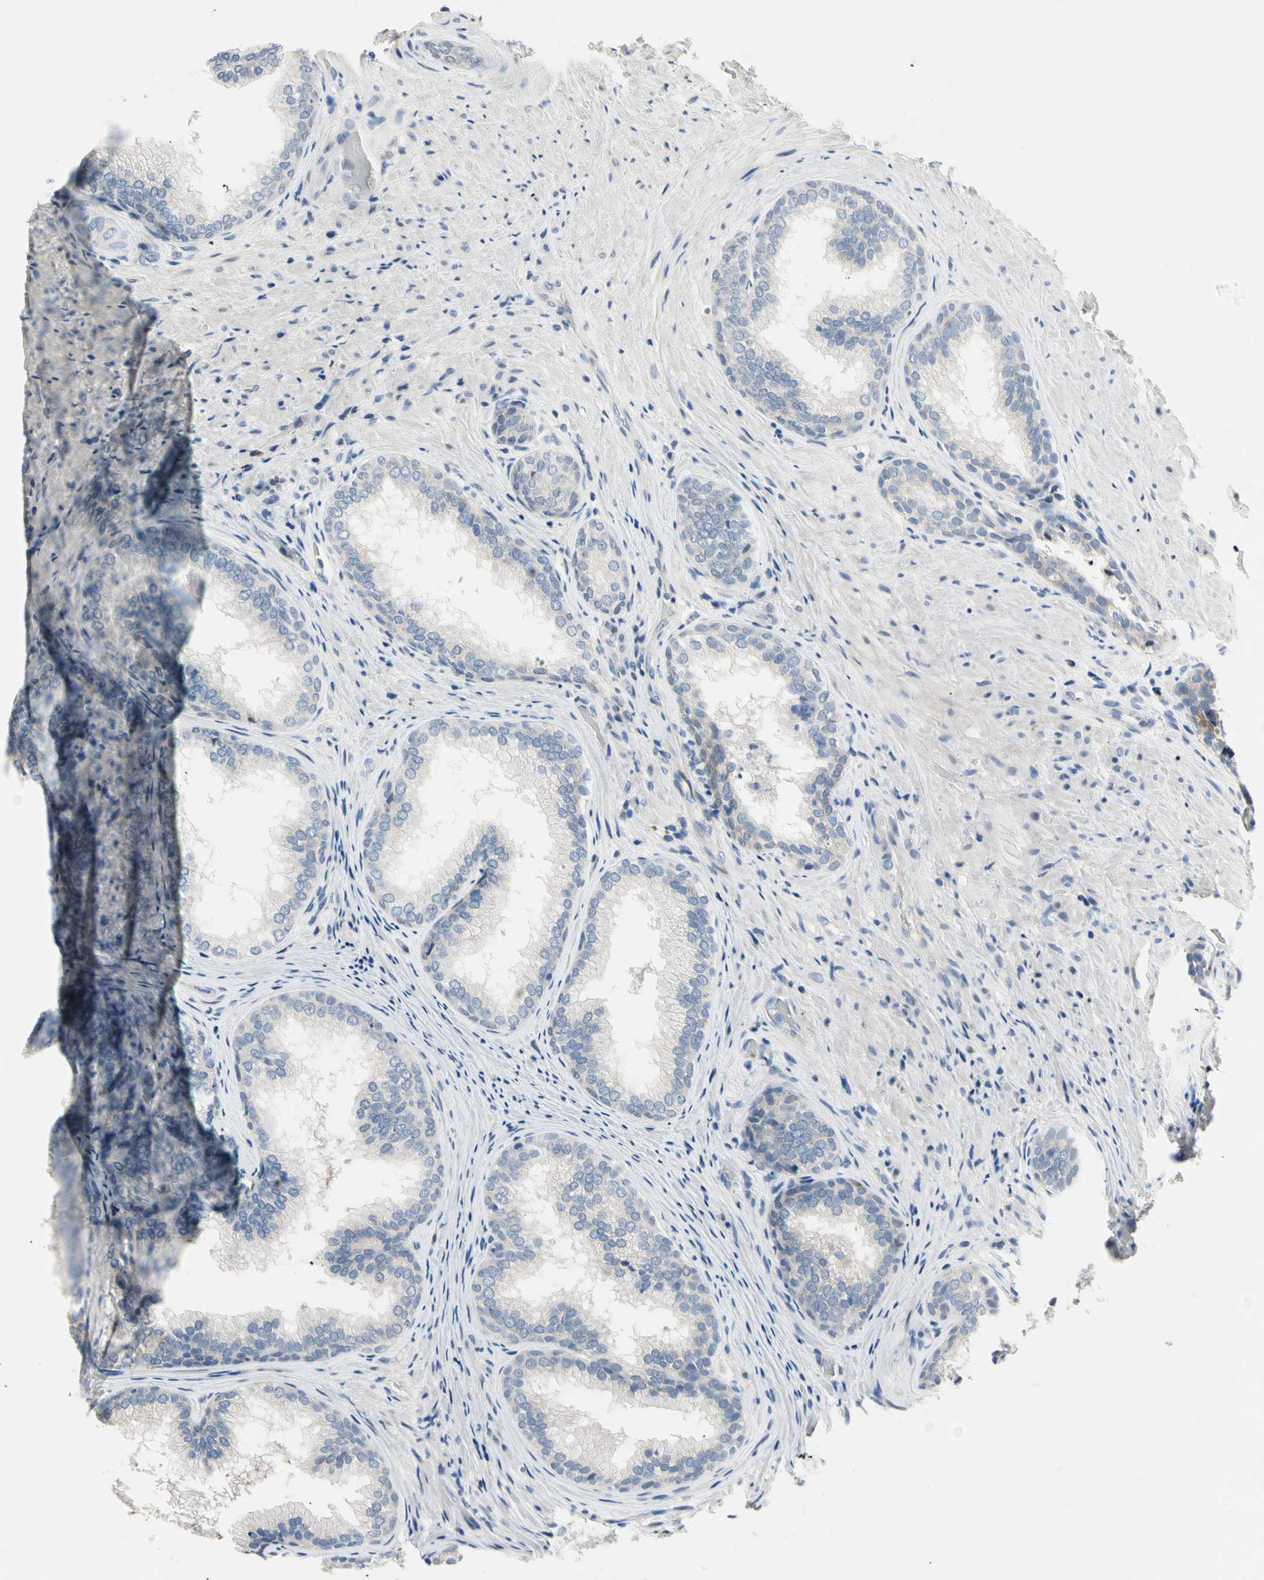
{"staining": {"intensity": "negative", "quantity": "none", "location": "none"}, "tissue": "prostate", "cell_type": "Glandular cells", "image_type": "normal", "snomed": [{"axis": "morphology", "description": "Normal tissue, NOS"}, {"axis": "topography", "description": "Prostate"}], "caption": "Immunohistochemistry histopathology image of unremarkable prostate: prostate stained with DAB (3,3'-diaminobenzidine) displays no significant protein expression in glandular cells.", "gene": "NFASC", "patient": {"sex": "male", "age": 76}}